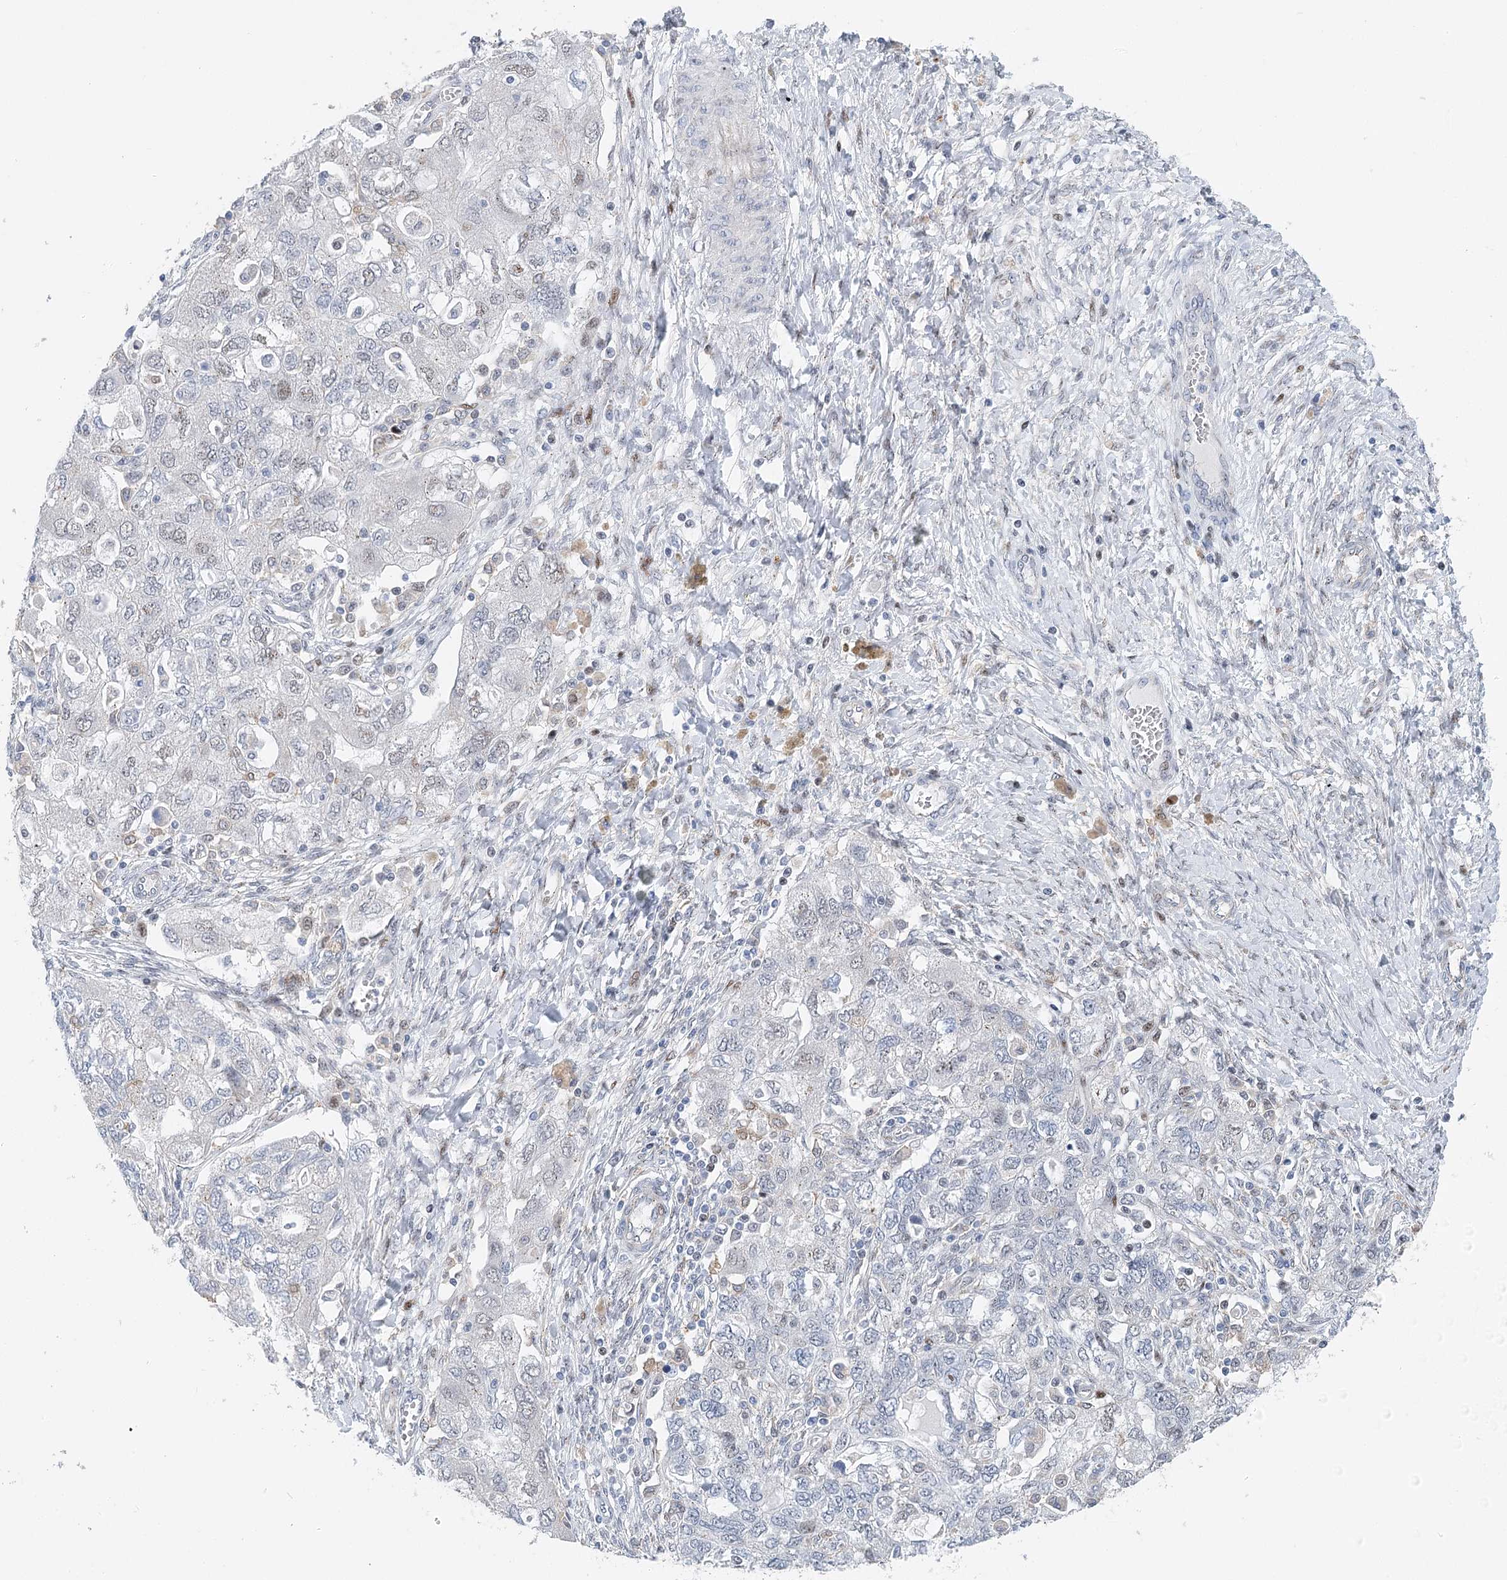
{"staining": {"intensity": "weak", "quantity": "<25%", "location": "nuclear"}, "tissue": "ovarian cancer", "cell_type": "Tumor cells", "image_type": "cancer", "snomed": [{"axis": "morphology", "description": "Carcinoma, NOS"}, {"axis": "morphology", "description": "Cystadenocarcinoma, serous, NOS"}, {"axis": "topography", "description": "Ovary"}], "caption": "Tumor cells show no significant protein staining in ovarian cancer.", "gene": "CAMTA1", "patient": {"sex": "female", "age": 69}}